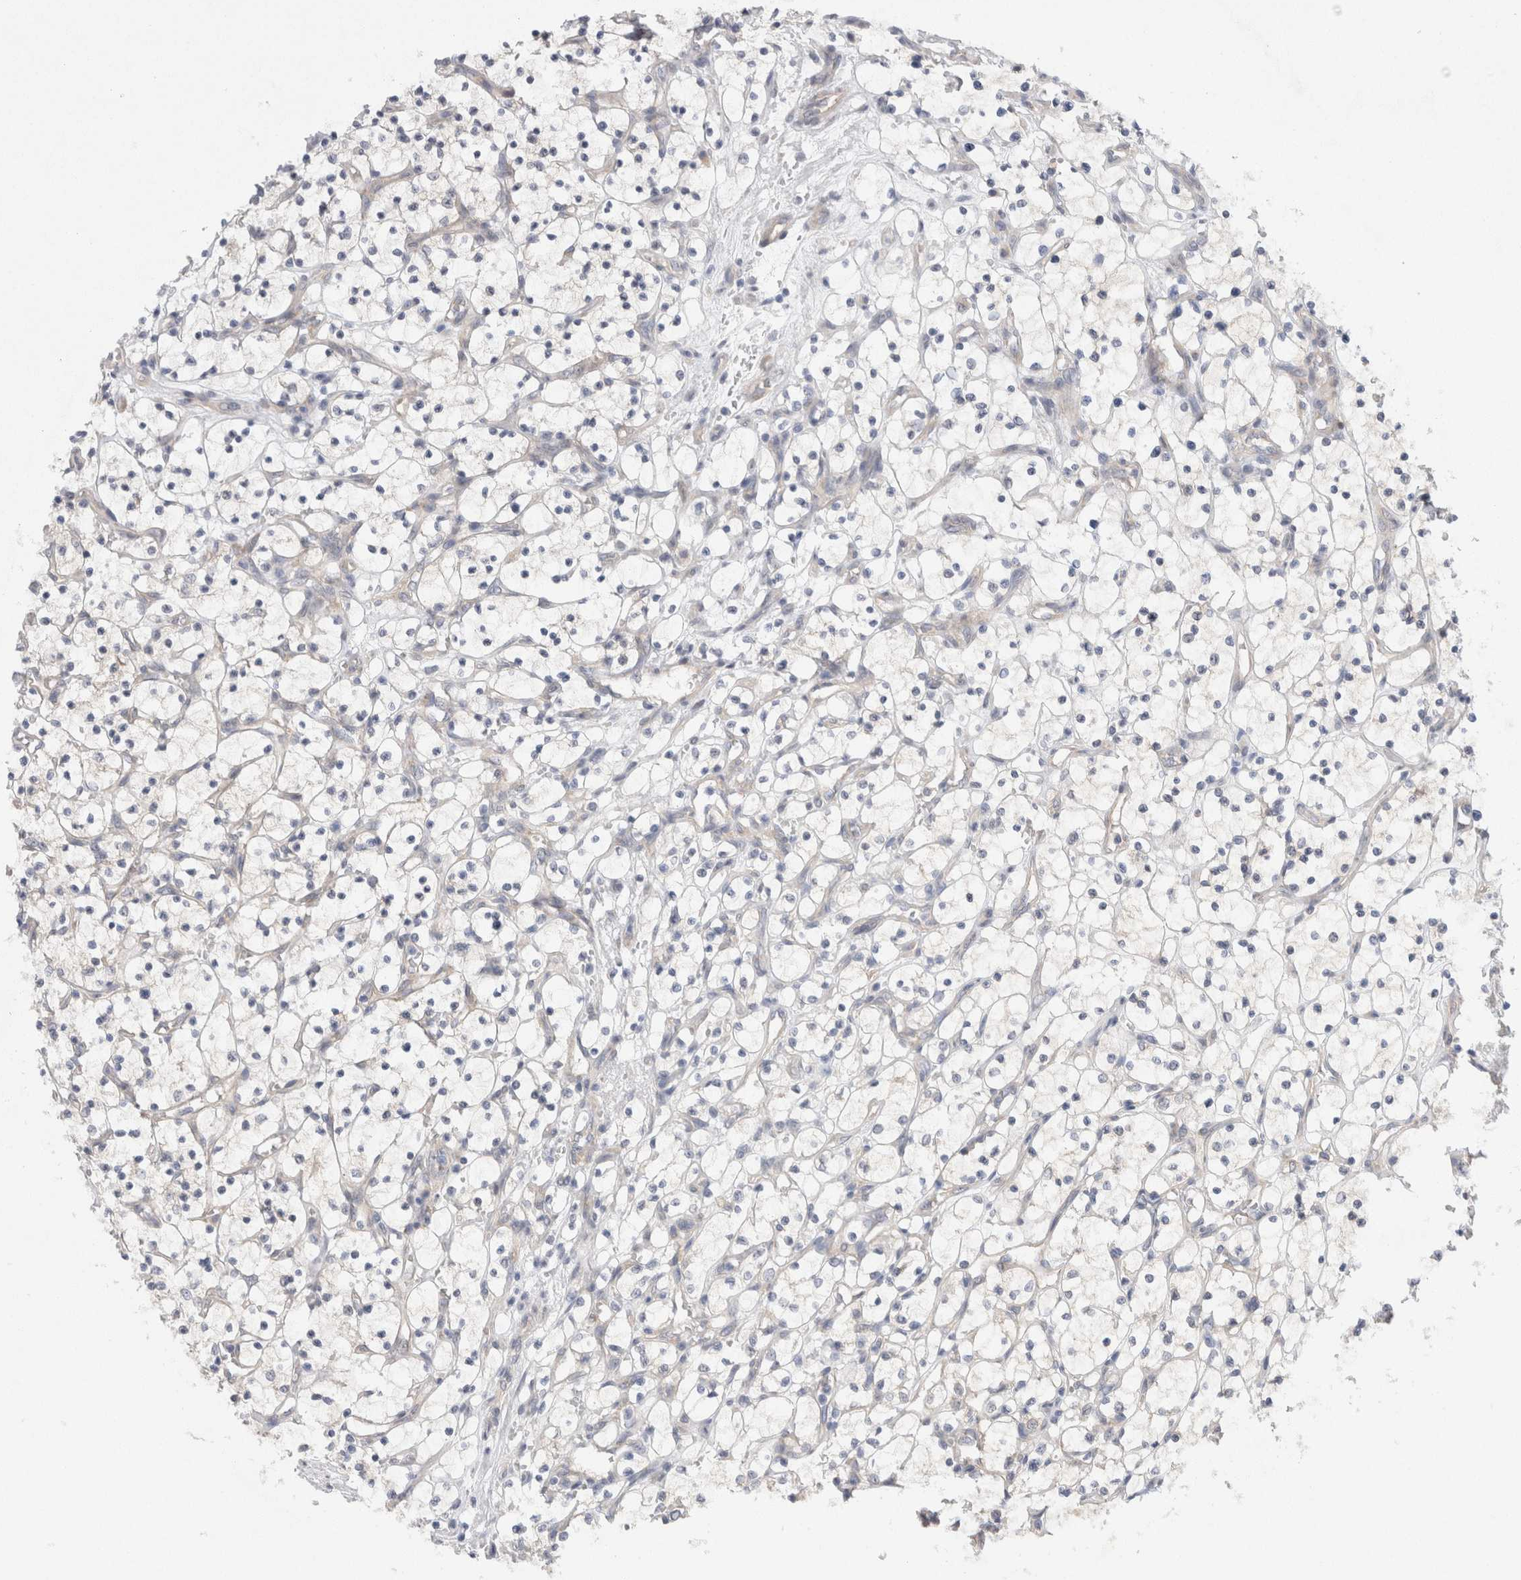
{"staining": {"intensity": "negative", "quantity": "none", "location": "none"}, "tissue": "renal cancer", "cell_type": "Tumor cells", "image_type": "cancer", "snomed": [{"axis": "morphology", "description": "Adenocarcinoma, NOS"}, {"axis": "topography", "description": "Kidney"}], "caption": "Tumor cells show no significant protein expression in renal cancer (adenocarcinoma).", "gene": "WIPF2", "patient": {"sex": "female", "age": 69}}